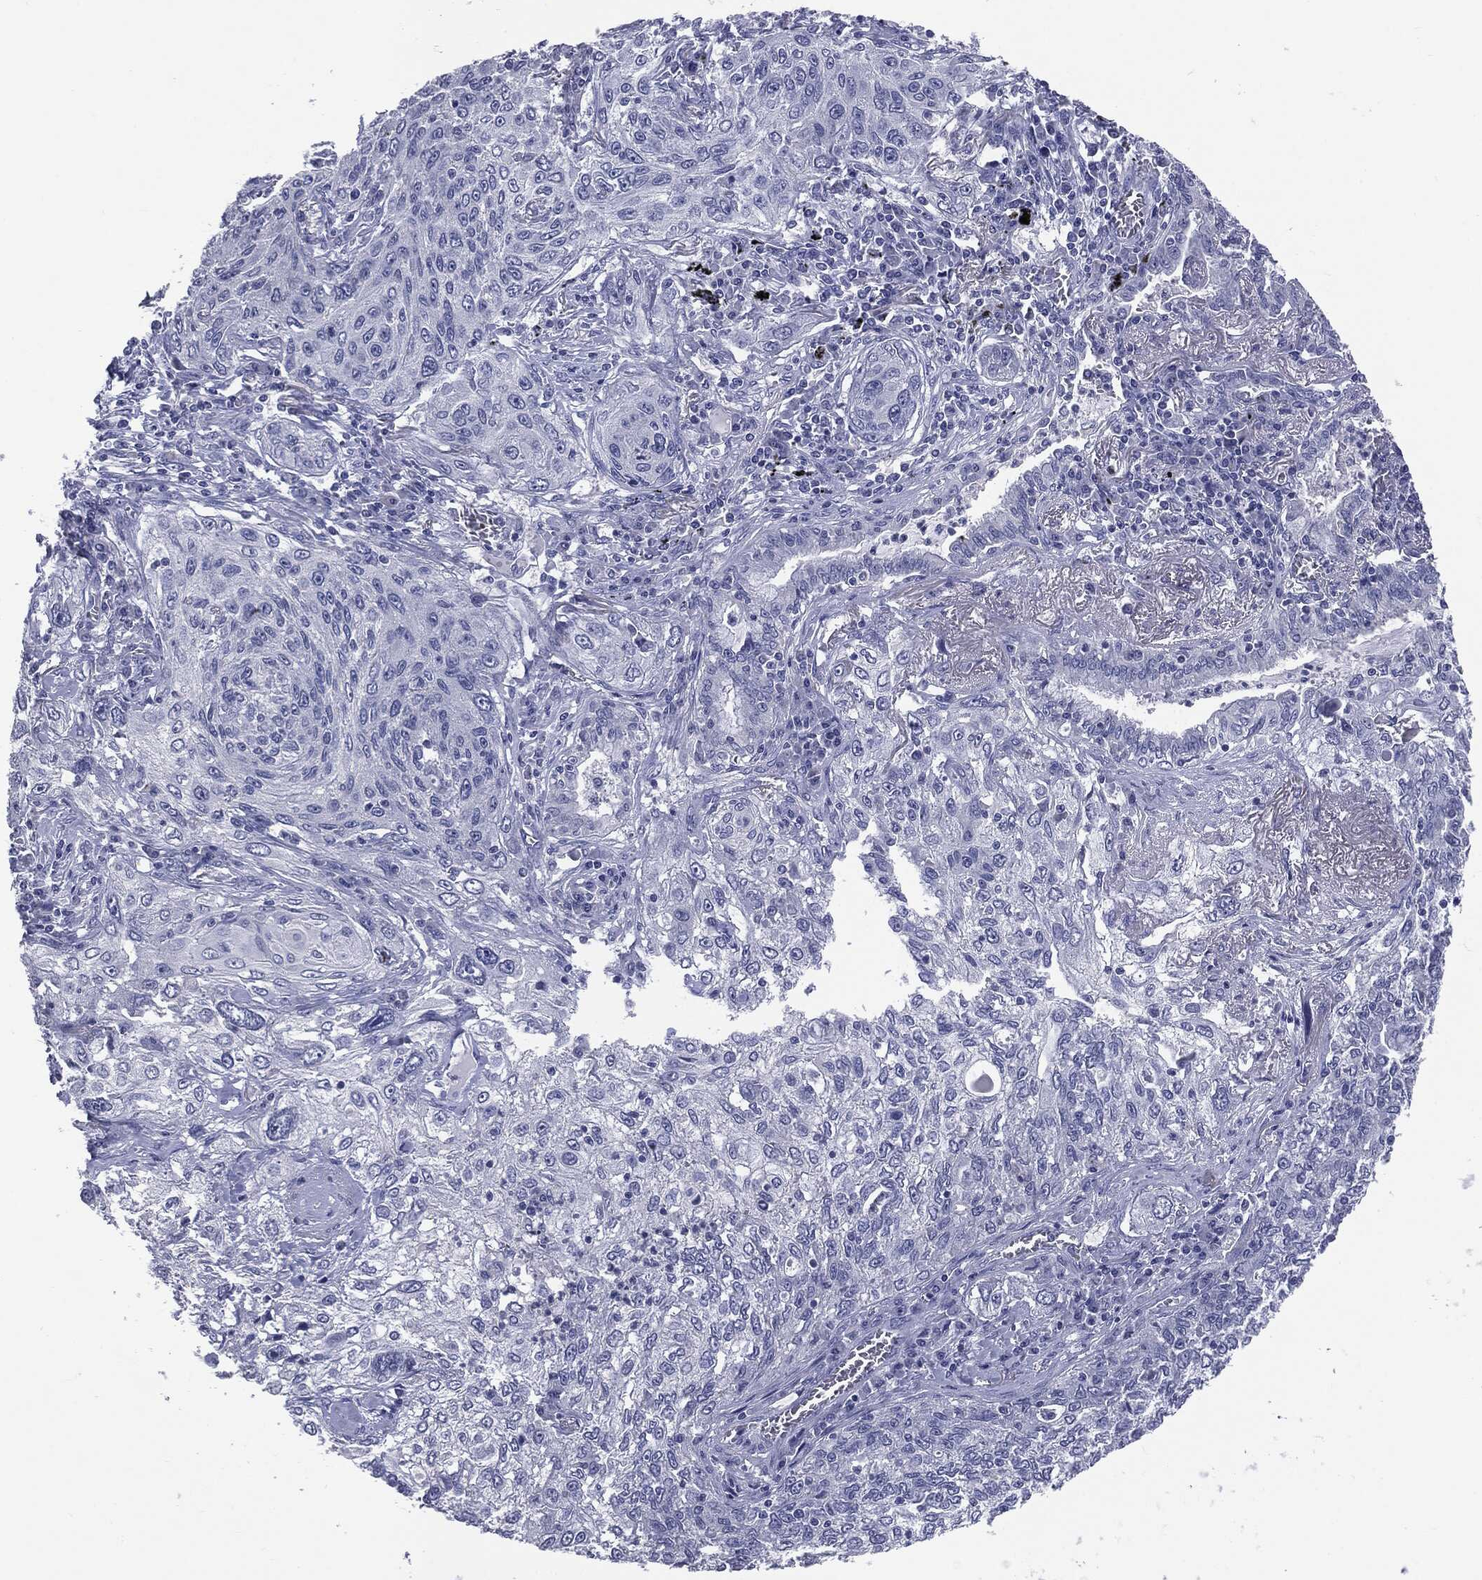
{"staining": {"intensity": "negative", "quantity": "none", "location": "none"}, "tissue": "lung cancer", "cell_type": "Tumor cells", "image_type": "cancer", "snomed": [{"axis": "morphology", "description": "Squamous cell carcinoma, NOS"}, {"axis": "topography", "description": "Lung"}], "caption": "Tumor cells show no significant protein expression in lung cancer.", "gene": "TSHB", "patient": {"sex": "female", "age": 69}}